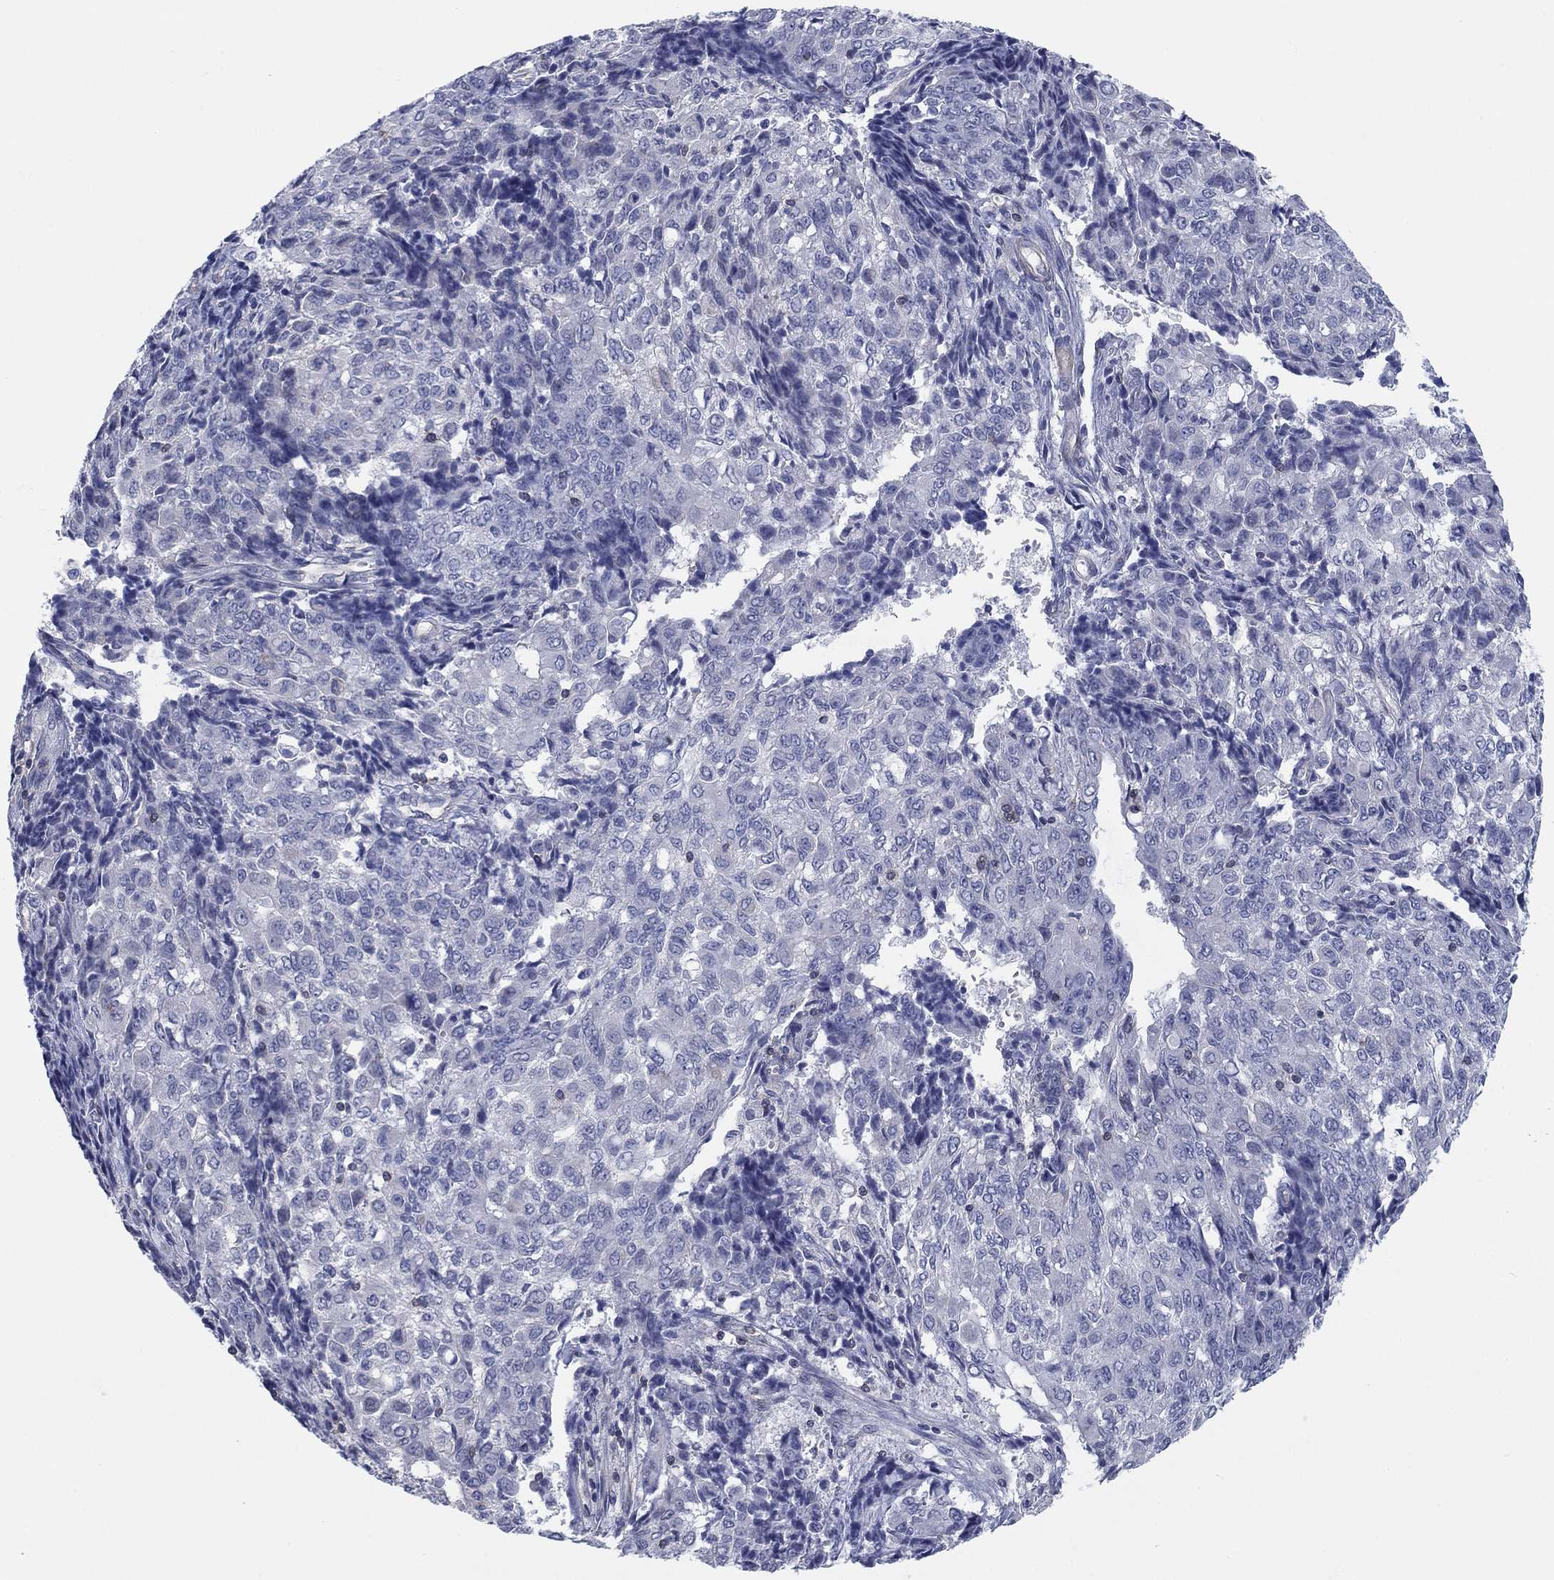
{"staining": {"intensity": "negative", "quantity": "none", "location": "none"}, "tissue": "ovarian cancer", "cell_type": "Tumor cells", "image_type": "cancer", "snomed": [{"axis": "morphology", "description": "Carcinoma, endometroid"}, {"axis": "topography", "description": "Ovary"}], "caption": "Immunohistochemistry (IHC) micrograph of neoplastic tissue: endometroid carcinoma (ovarian) stained with DAB exhibits no significant protein staining in tumor cells.", "gene": "PSD4", "patient": {"sex": "female", "age": 42}}